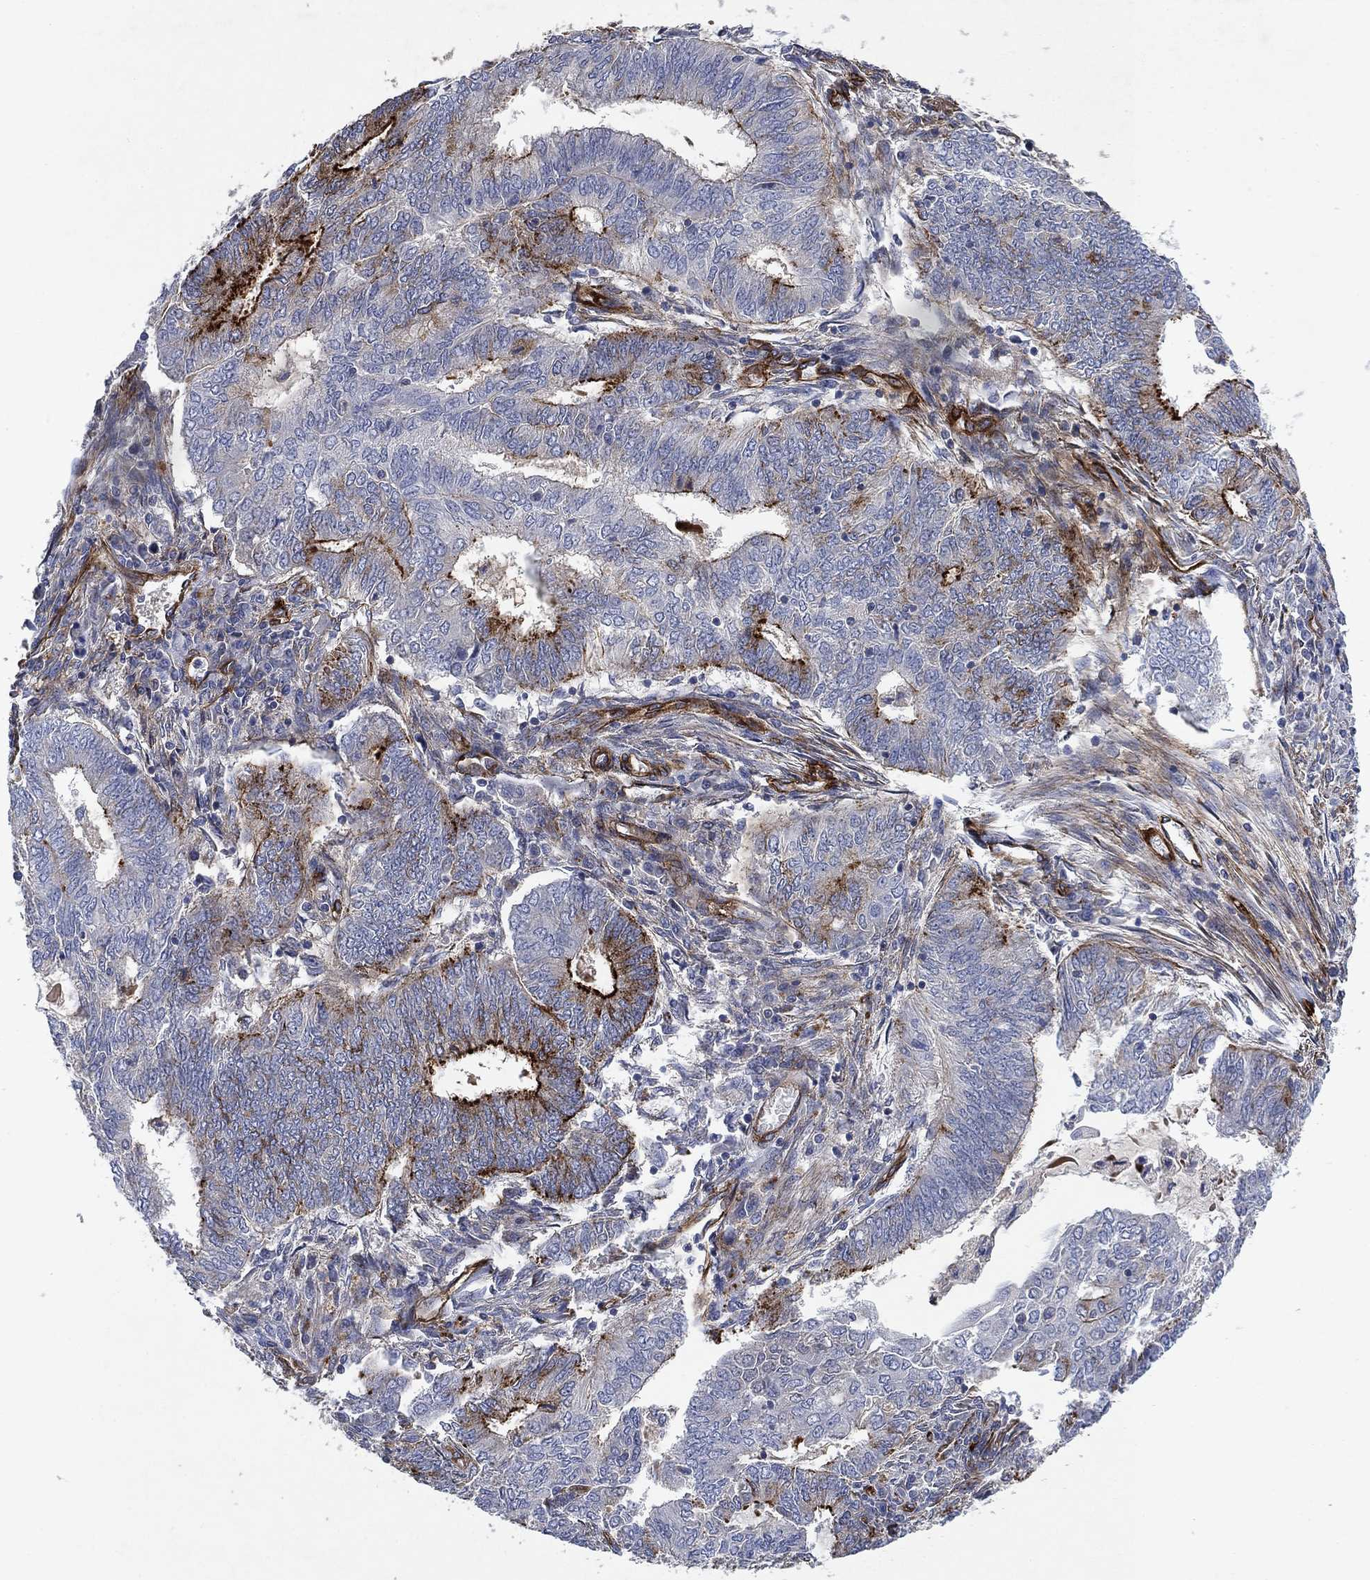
{"staining": {"intensity": "strong", "quantity": "<25%", "location": "cytoplasmic/membranous"}, "tissue": "endometrial cancer", "cell_type": "Tumor cells", "image_type": "cancer", "snomed": [{"axis": "morphology", "description": "Adenocarcinoma, NOS"}, {"axis": "topography", "description": "Endometrium"}], "caption": "IHC micrograph of neoplastic tissue: human endometrial adenocarcinoma stained using immunohistochemistry (IHC) reveals medium levels of strong protein expression localized specifically in the cytoplasmic/membranous of tumor cells, appearing as a cytoplasmic/membranous brown color.", "gene": "COL4A2", "patient": {"sex": "female", "age": 62}}